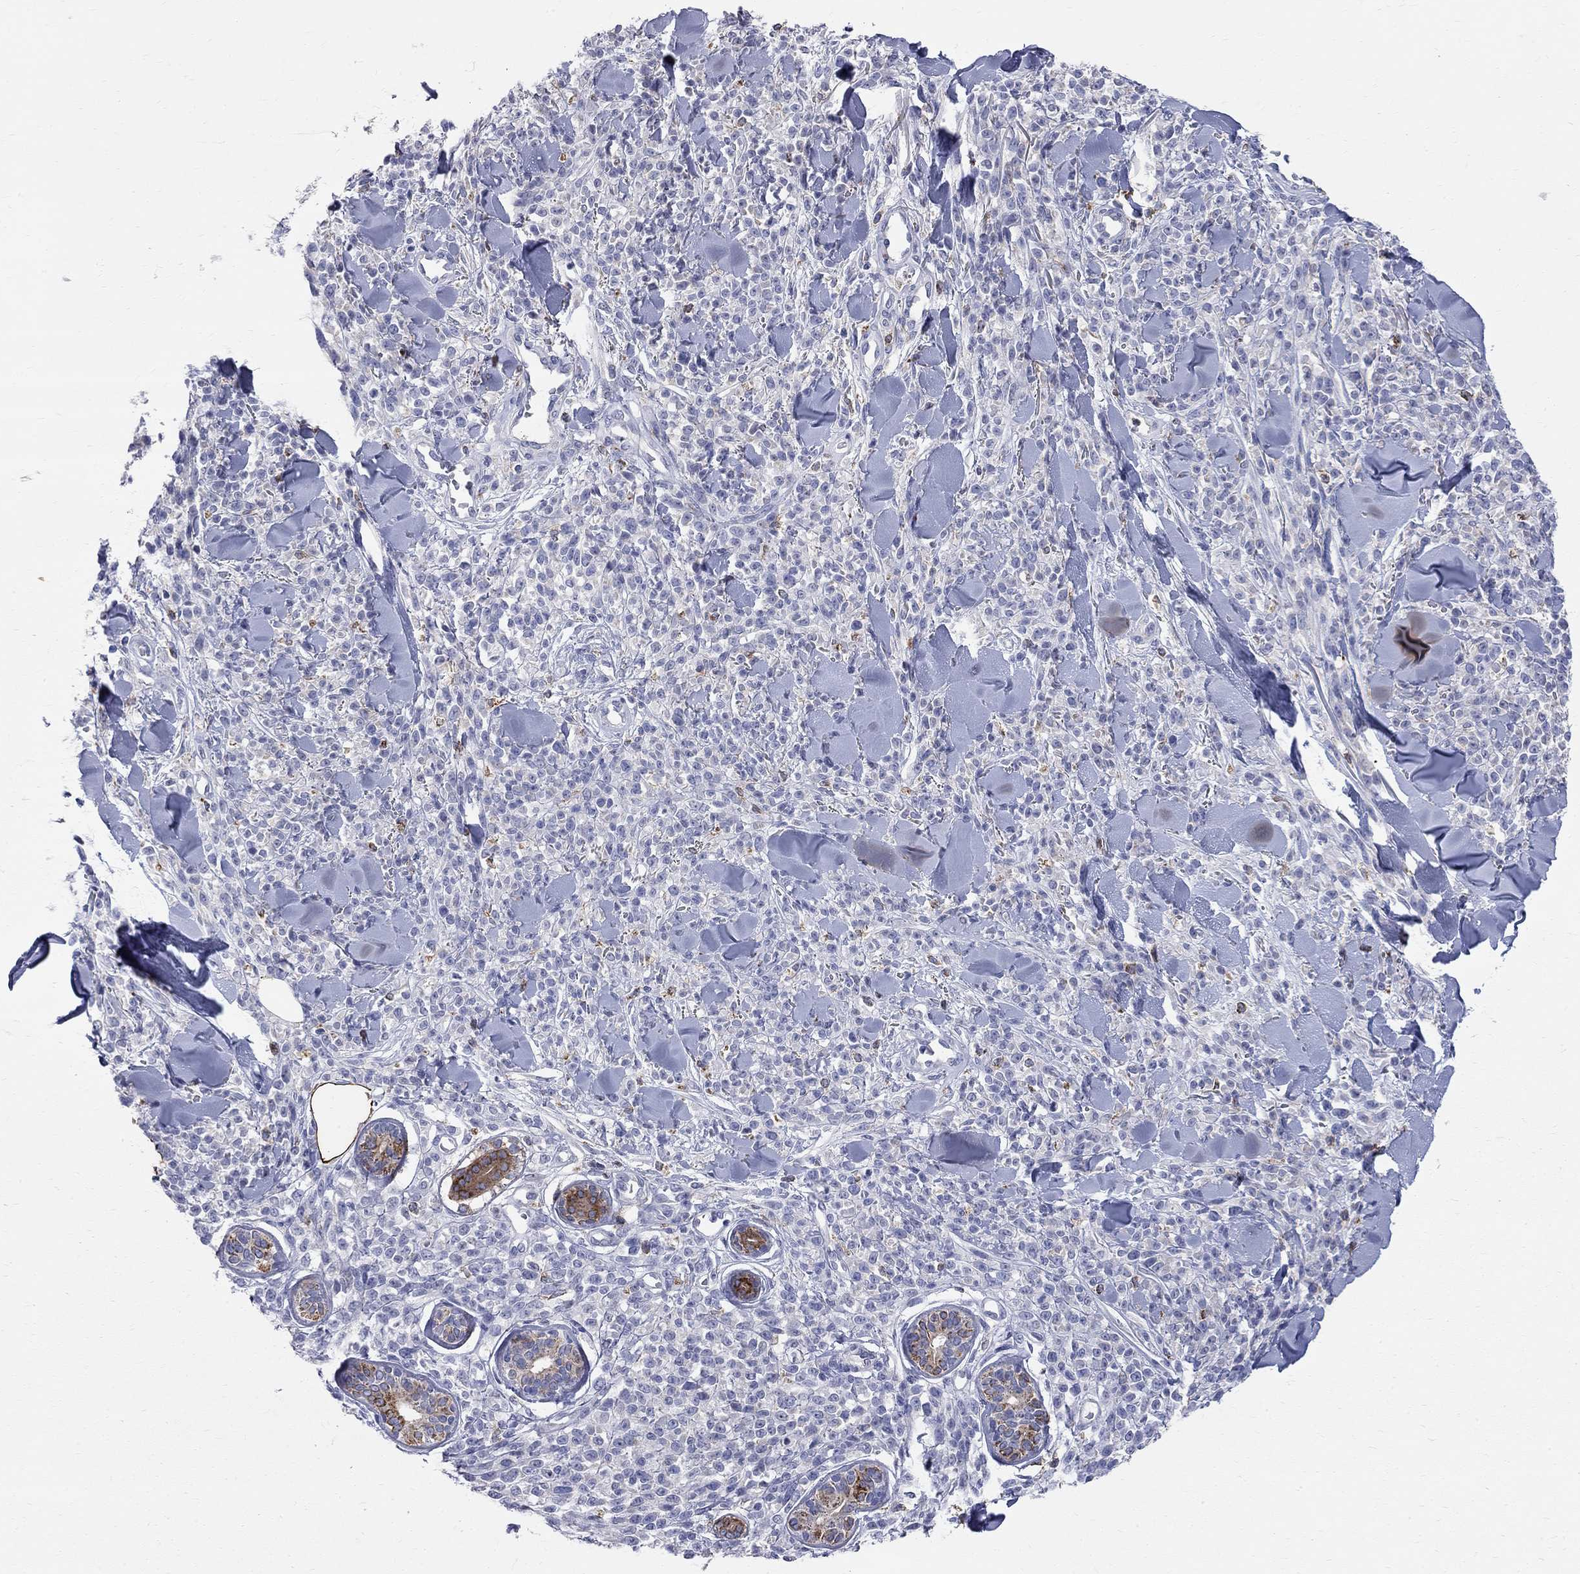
{"staining": {"intensity": "negative", "quantity": "none", "location": "none"}, "tissue": "melanoma", "cell_type": "Tumor cells", "image_type": "cancer", "snomed": [{"axis": "morphology", "description": "Malignant melanoma, NOS"}, {"axis": "topography", "description": "Skin"}, {"axis": "topography", "description": "Skin of trunk"}], "caption": "An IHC micrograph of melanoma is shown. There is no staining in tumor cells of melanoma. Nuclei are stained in blue.", "gene": "ACSL1", "patient": {"sex": "male", "age": 74}}